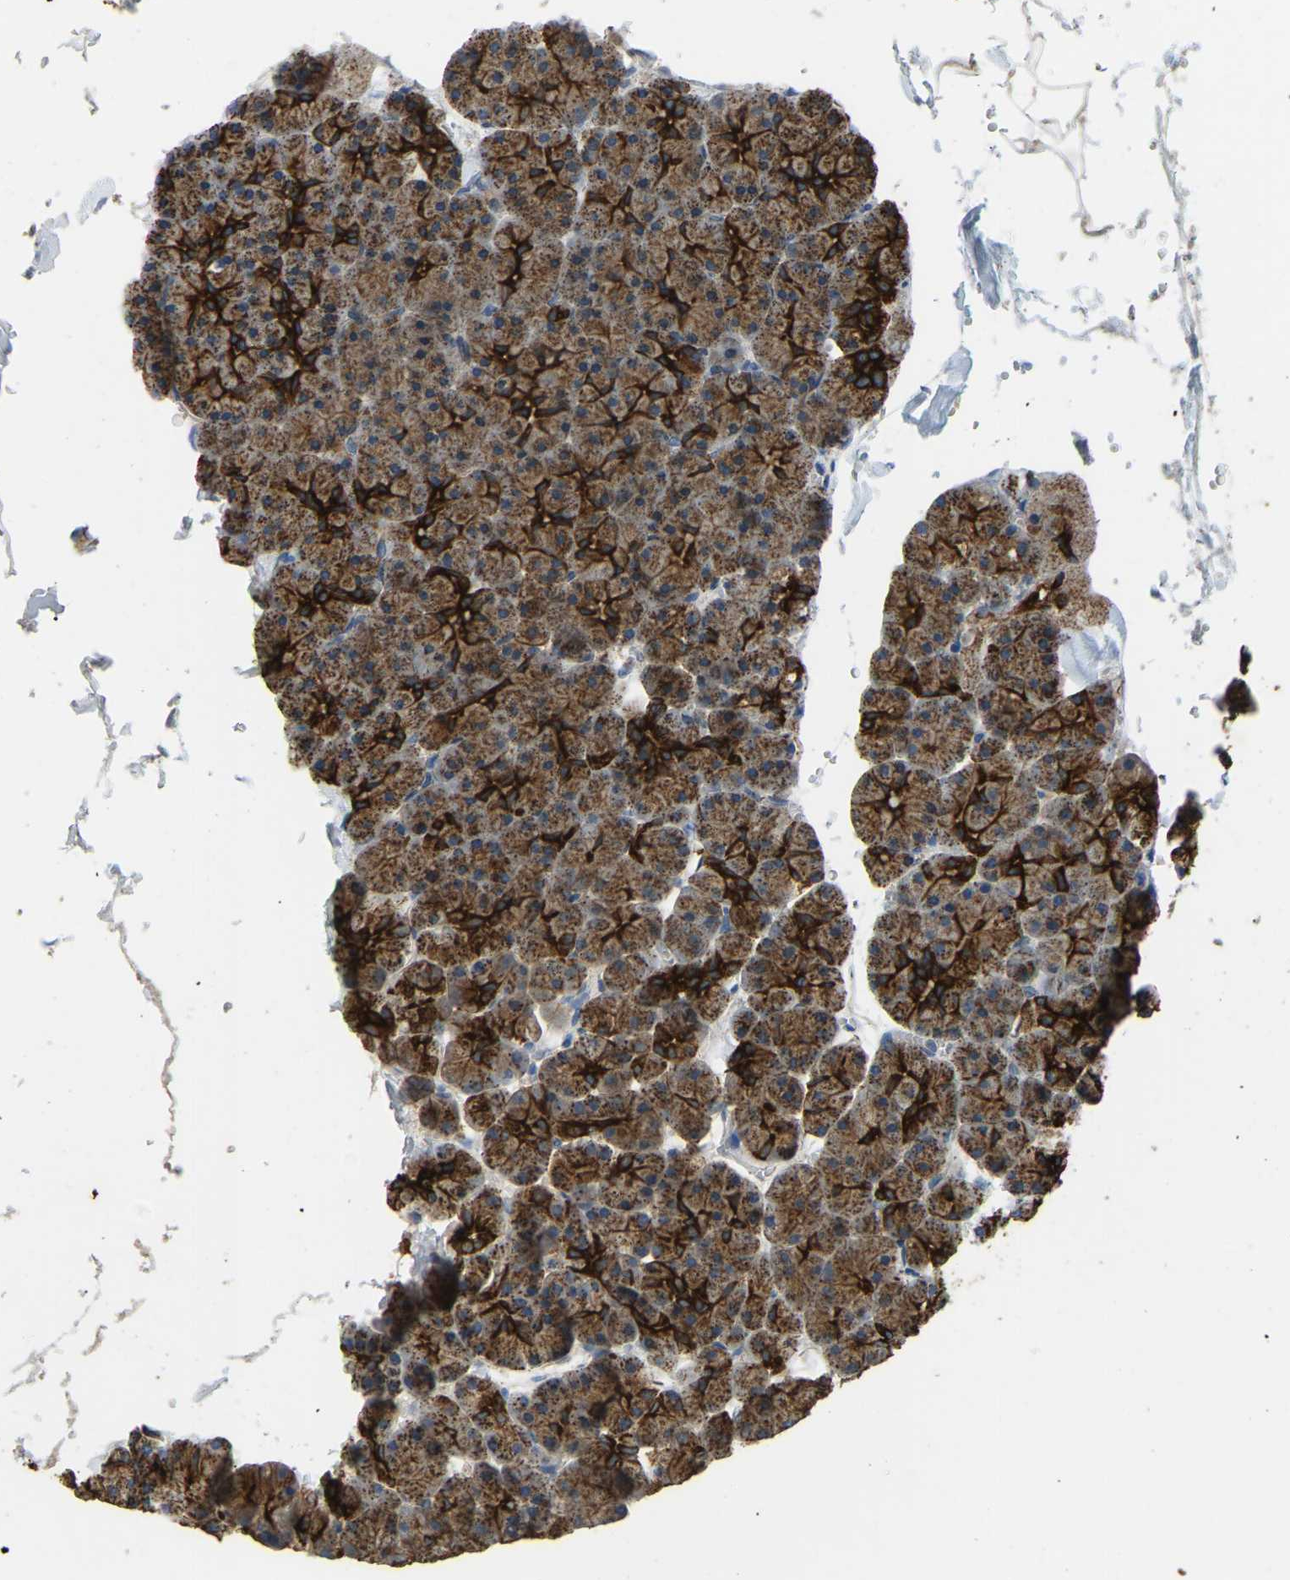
{"staining": {"intensity": "strong", "quantity": ">75%", "location": "cytoplasmic/membranous"}, "tissue": "pancreas", "cell_type": "Exocrine glandular cells", "image_type": "normal", "snomed": [{"axis": "morphology", "description": "Normal tissue, NOS"}, {"axis": "topography", "description": "Pancreas"}], "caption": "A brown stain shows strong cytoplasmic/membranous expression of a protein in exocrine glandular cells of unremarkable human pancreas. Using DAB (3,3'-diaminobenzidine) (brown) and hematoxylin (blue) stains, captured at high magnification using brightfield microscopy.", "gene": "ZNF200", "patient": {"sex": "male", "age": 35}}